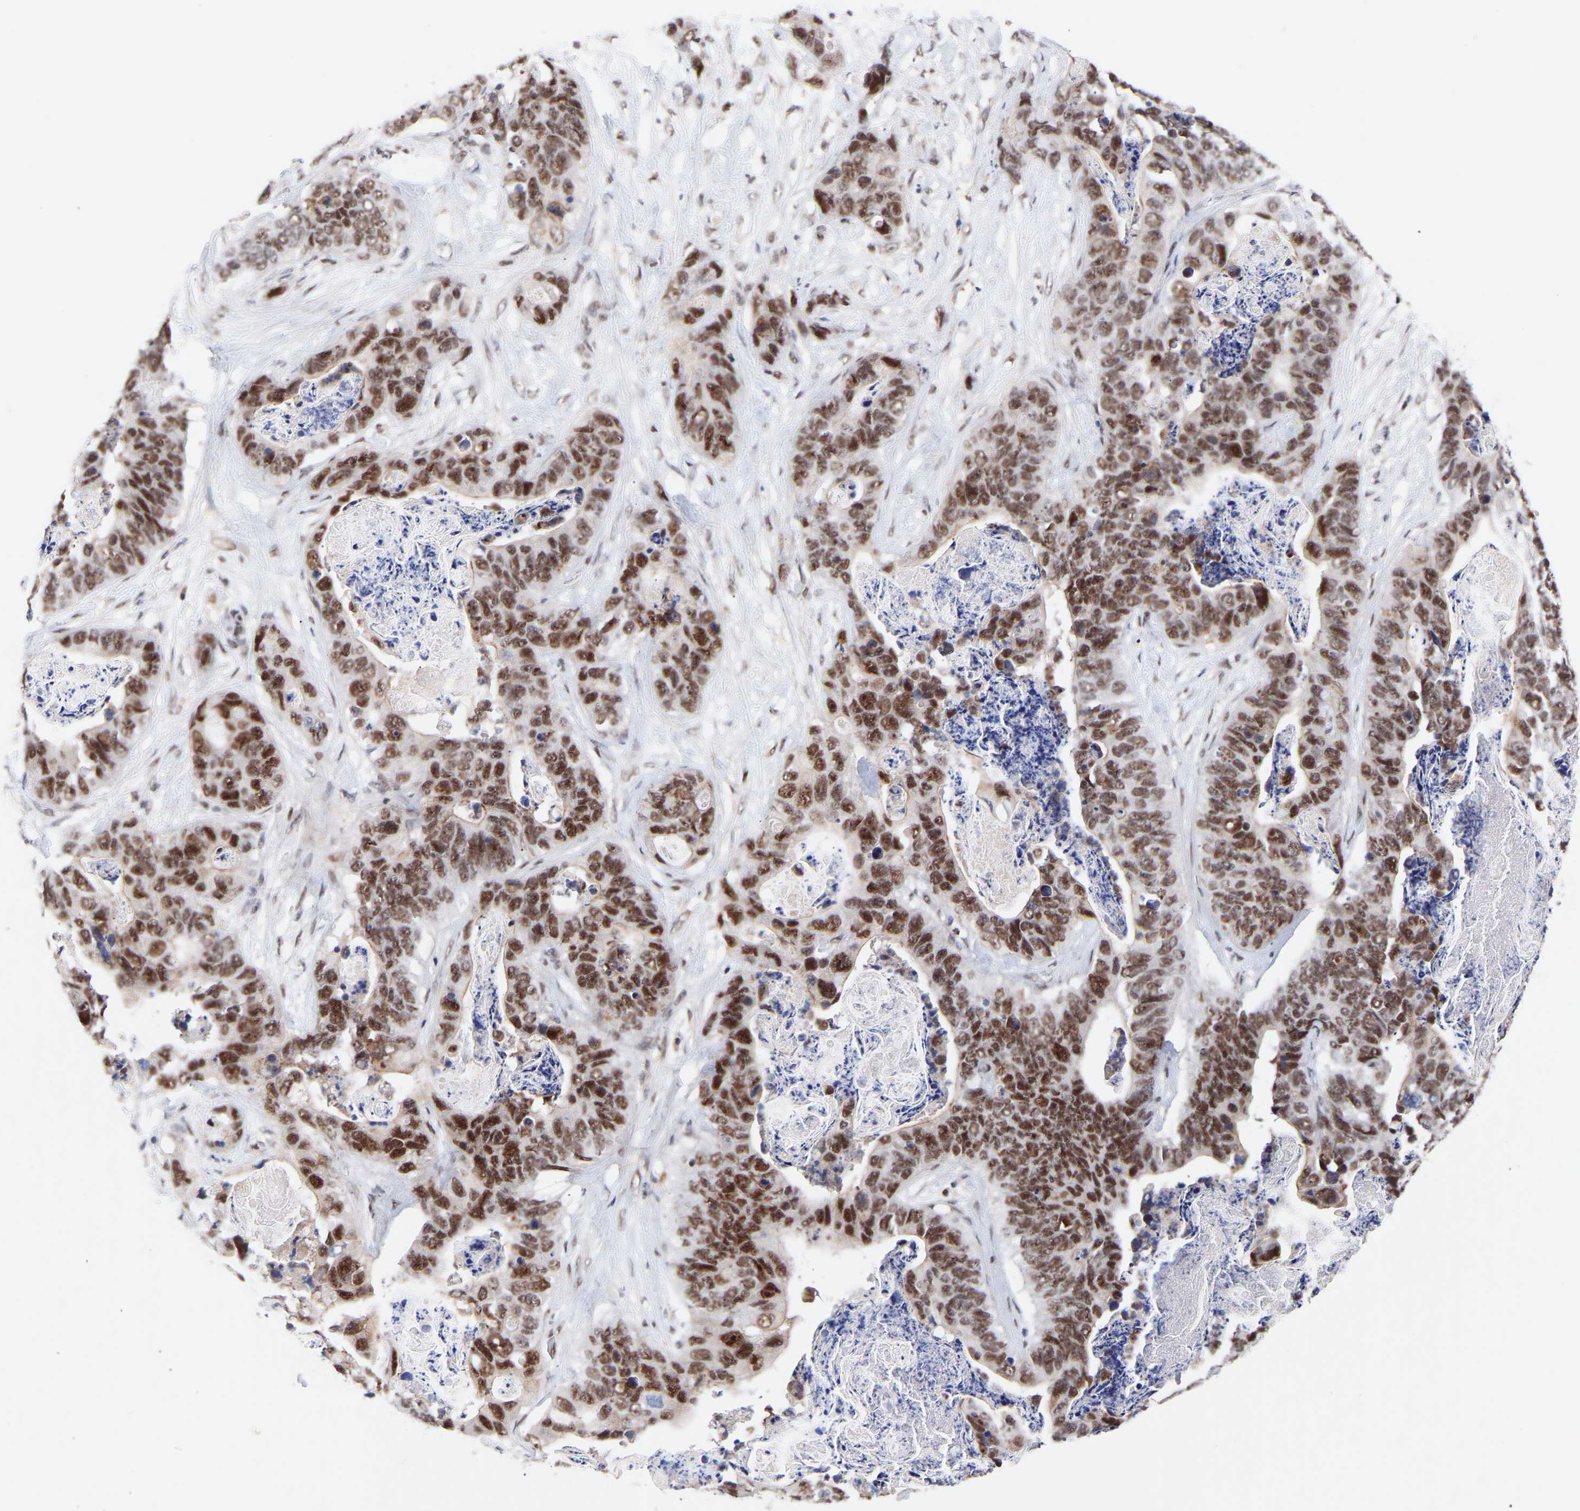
{"staining": {"intensity": "moderate", "quantity": ">75%", "location": "nuclear"}, "tissue": "stomach cancer", "cell_type": "Tumor cells", "image_type": "cancer", "snomed": [{"axis": "morphology", "description": "Adenocarcinoma, NOS"}, {"axis": "topography", "description": "Stomach"}], "caption": "A histopathology image of stomach cancer (adenocarcinoma) stained for a protein displays moderate nuclear brown staining in tumor cells.", "gene": "RBM15", "patient": {"sex": "female", "age": 89}}